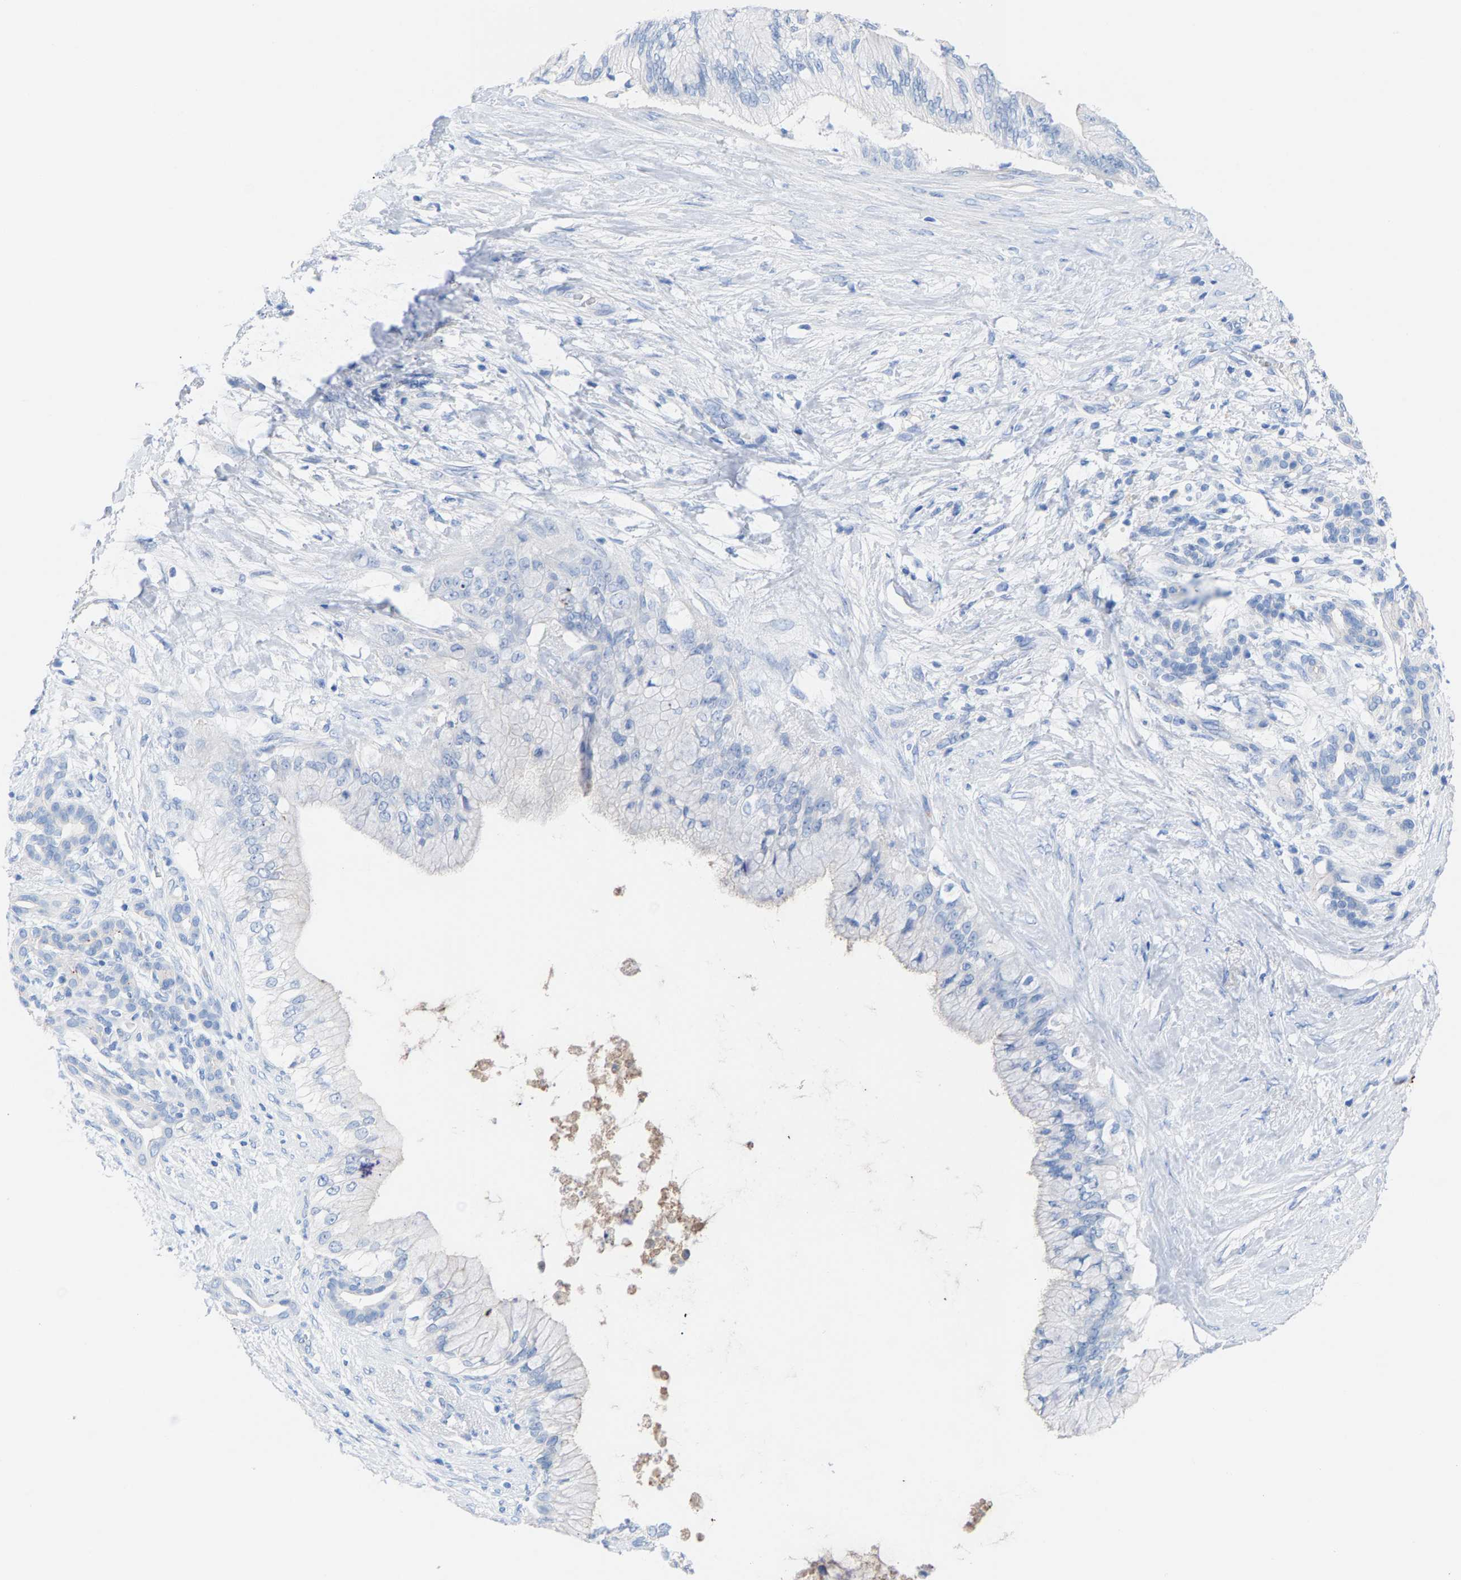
{"staining": {"intensity": "negative", "quantity": "none", "location": "none"}, "tissue": "pancreatic cancer", "cell_type": "Tumor cells", "image_type": "cancer", "snomed": [{"axis": "morphology", "description": "Adenocarcinoma, NOS"}, {"axis": "topography", "description": "Pancreas"}], "caption": "Tumor cells are negative for brown protein staining in pancreatic cancer.", "gene": "CPA1", "patient": {"sex": "male", "age": 59}}